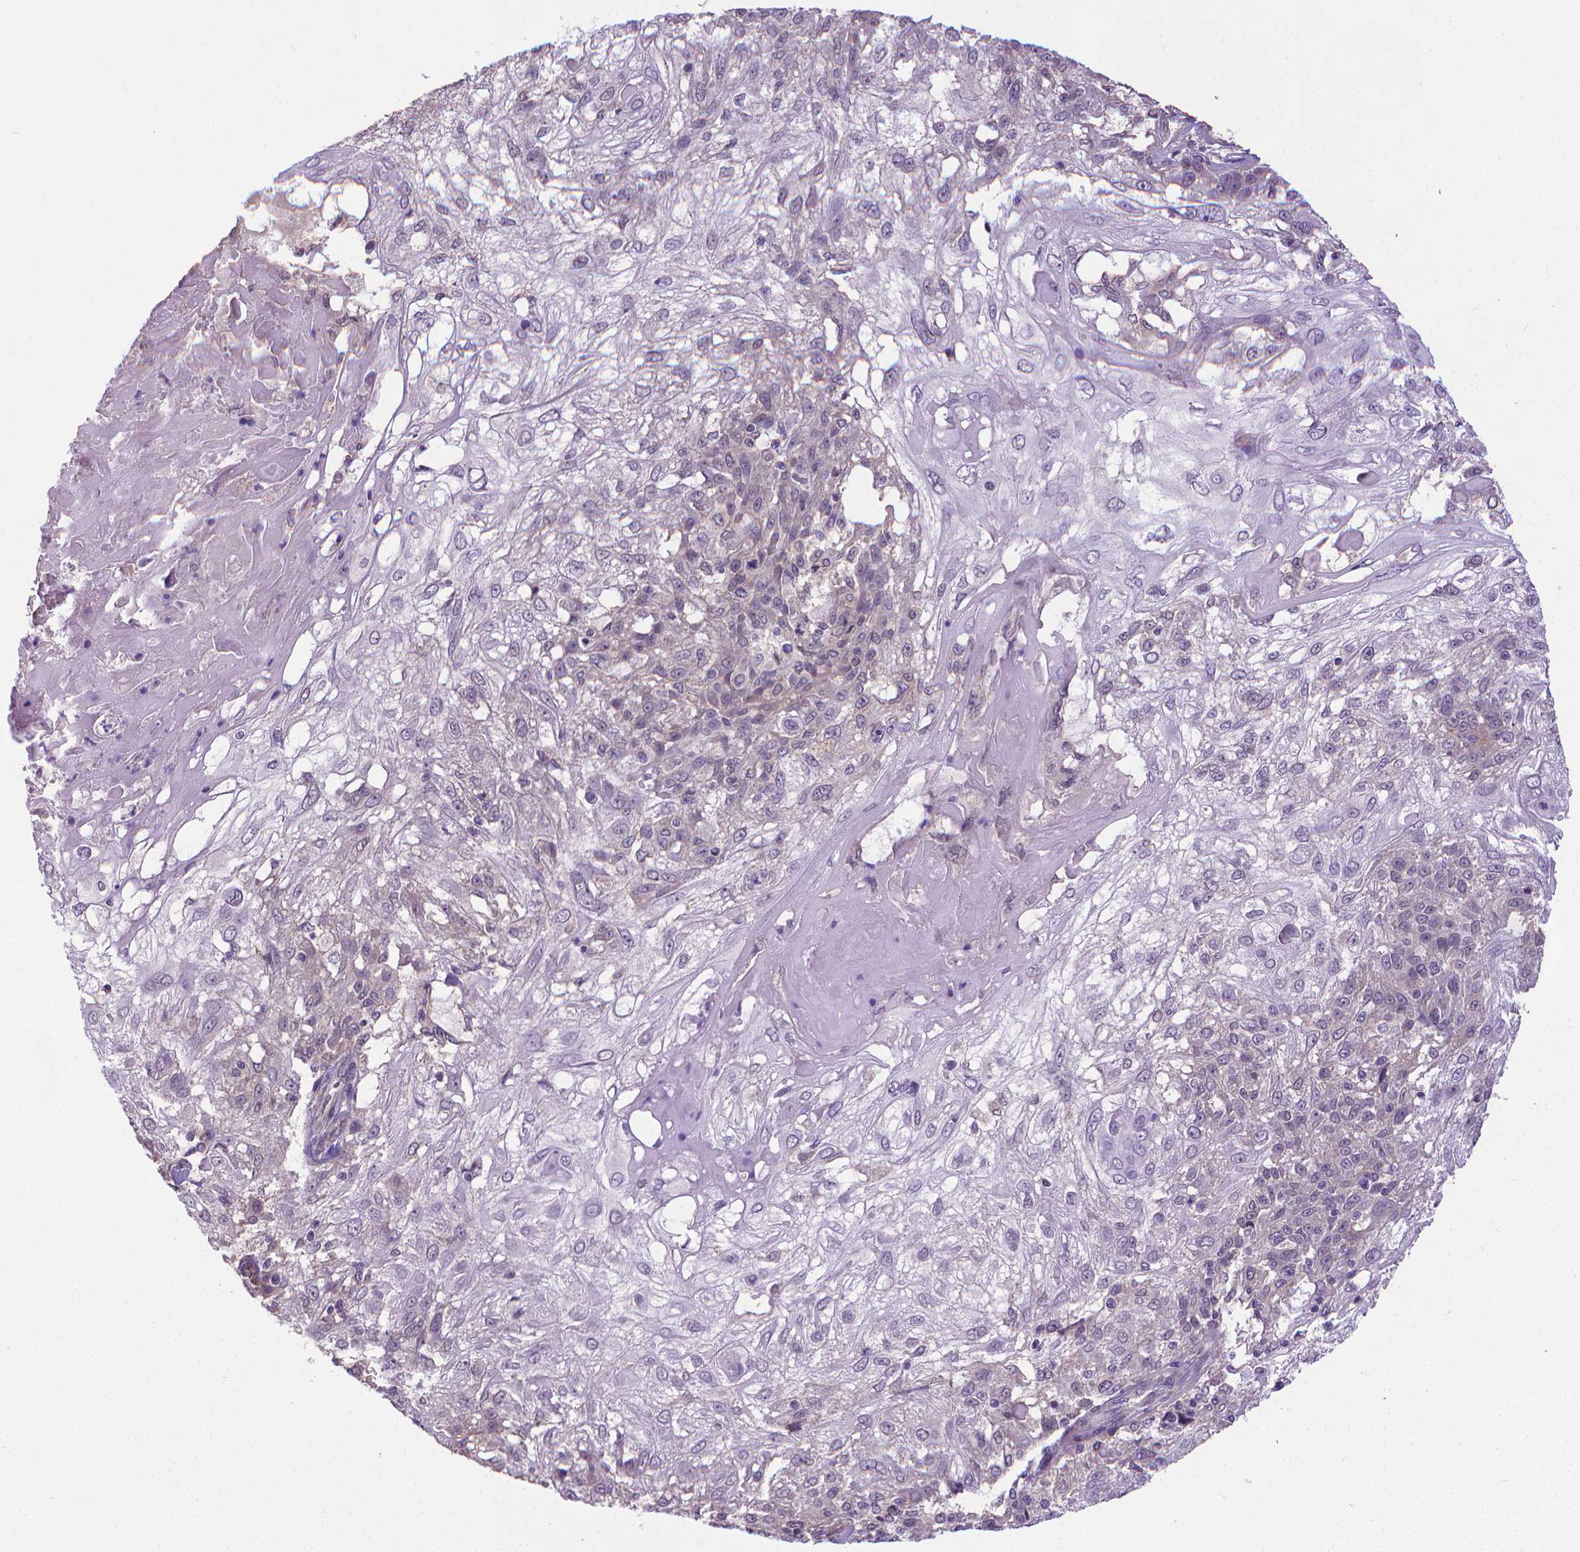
{"staining": {"intensity": "negative", "quantity": "none", "location": "none"}, "tissue": "skin cancer", "cell_type": "Tumor cells", "image_type": "cancer", "snomed": [{"axis": "morphology", "description": "Normal tissue, NOS"}, {"axis": "morphology", "description": "Squamous cell carcinoma, NOS"}, {"axis": "topography", "description": "Skin"}], "caption": "Immunohistochemistry (IHC) micrograph of human skin squamous cell carcinoma stained for a protein (brown), which shows no positivity in tumor cells.", "gene": "GPR63", "patient": {"sex": "female", "age": 83}}